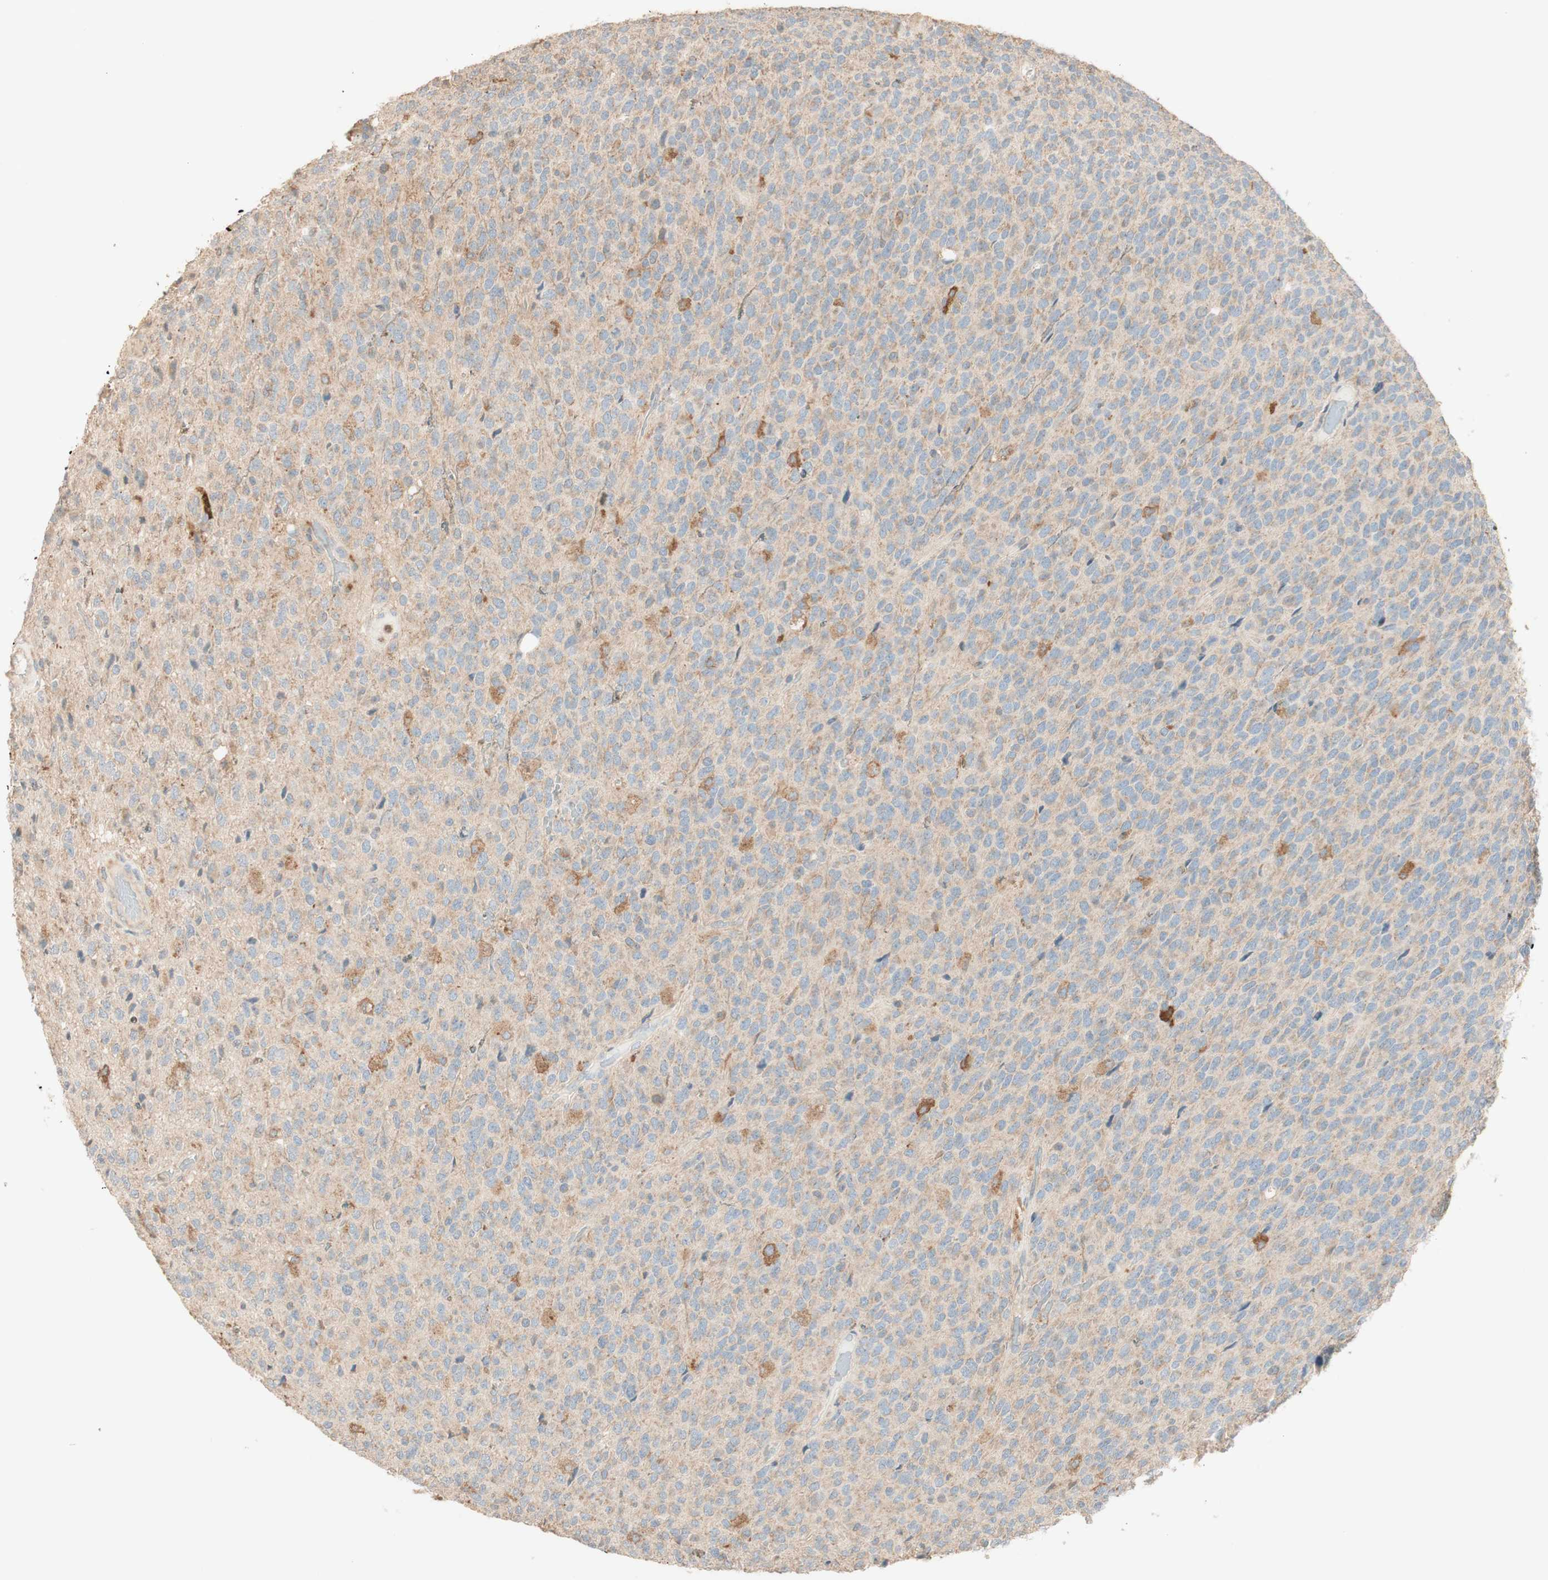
{"staining": {"intensity": "weak", "quantity": ">75%", "location": "cytoplasmic/membranous"}, "tissue": "glioma", "cell_type": "Tumor cells", "image_type": "cancer", "snomed": [{"axis": "morphology", "description": "Glioma, malignant, High grade"}, {"axis": "topography", "description": "pancreas cauda"}], "caption": "High-grade glioma (malignant) stained for a protein (brown) exhibits weak cytoplasmic/membranous positive staining in about >75% of tumor cells.", "gene": "CLCN2", "patient": {"sex": "male", "age": 60}}